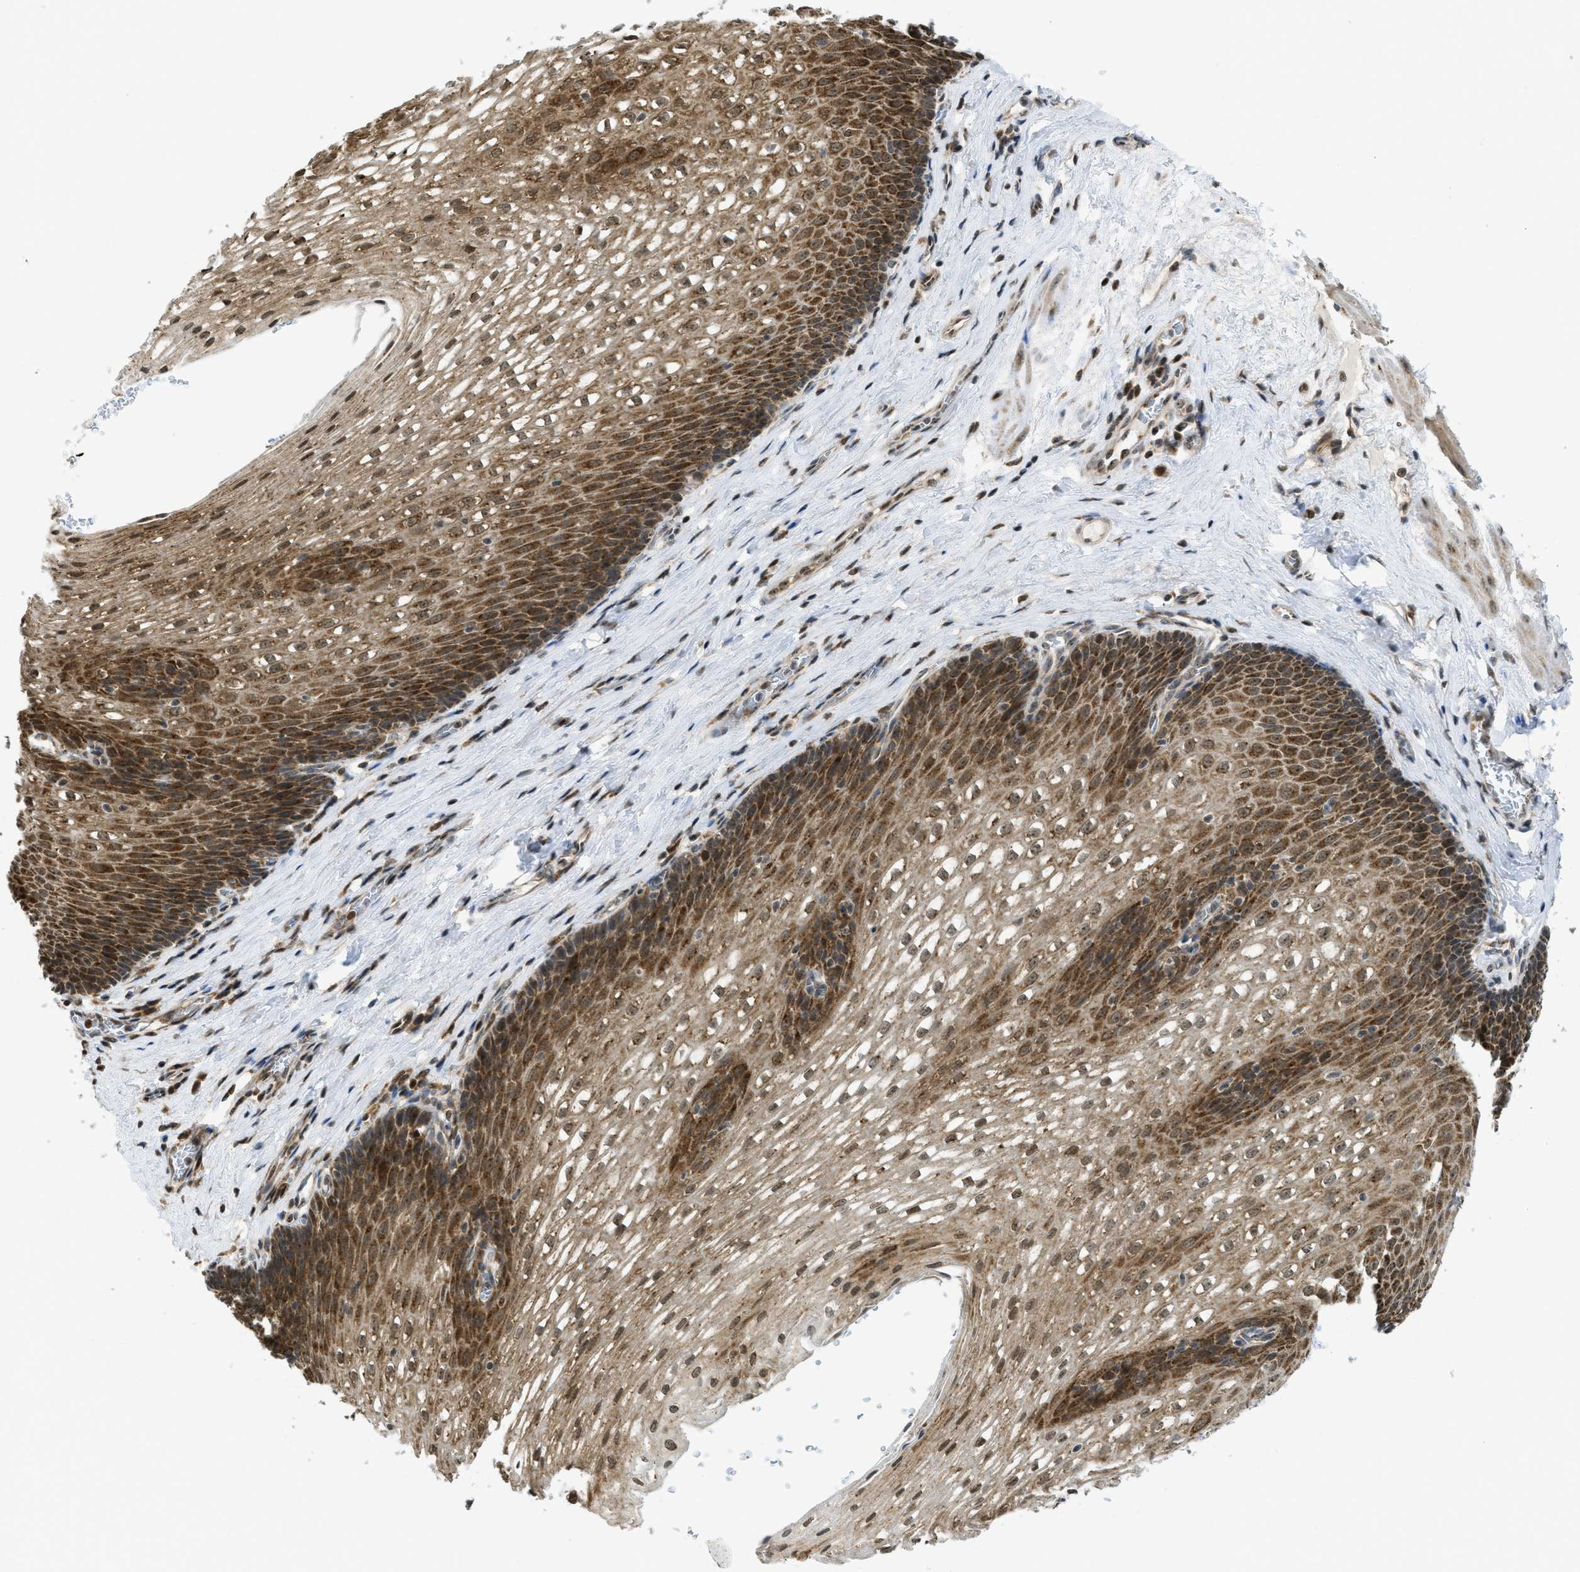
{"staining": {"intensity": "moderate", "quantity": ">75%", "location": "cytoplasmic/membranous,nuclear"}, "tissue": "esophagus", "cell_type": "Squamous epithelial cells", "image_type": "normal", "snomed": [{"axis": "morphology", "description": "Normal tissue, NOS"}, {"axis": "topography", "description": "Esophagus"}], "caption": "Immunohistochemistry (IHC) of normal esophagus exhibits medium levels of moderate cytoplasmic/membranous,nuclear expression in about >75% of squamous epithelial cells. (DAB IHC, brown staining for protein, blue staining for nuclei).", "gene": "TACC1", "patient": {"sex": "male", "age": 48}}